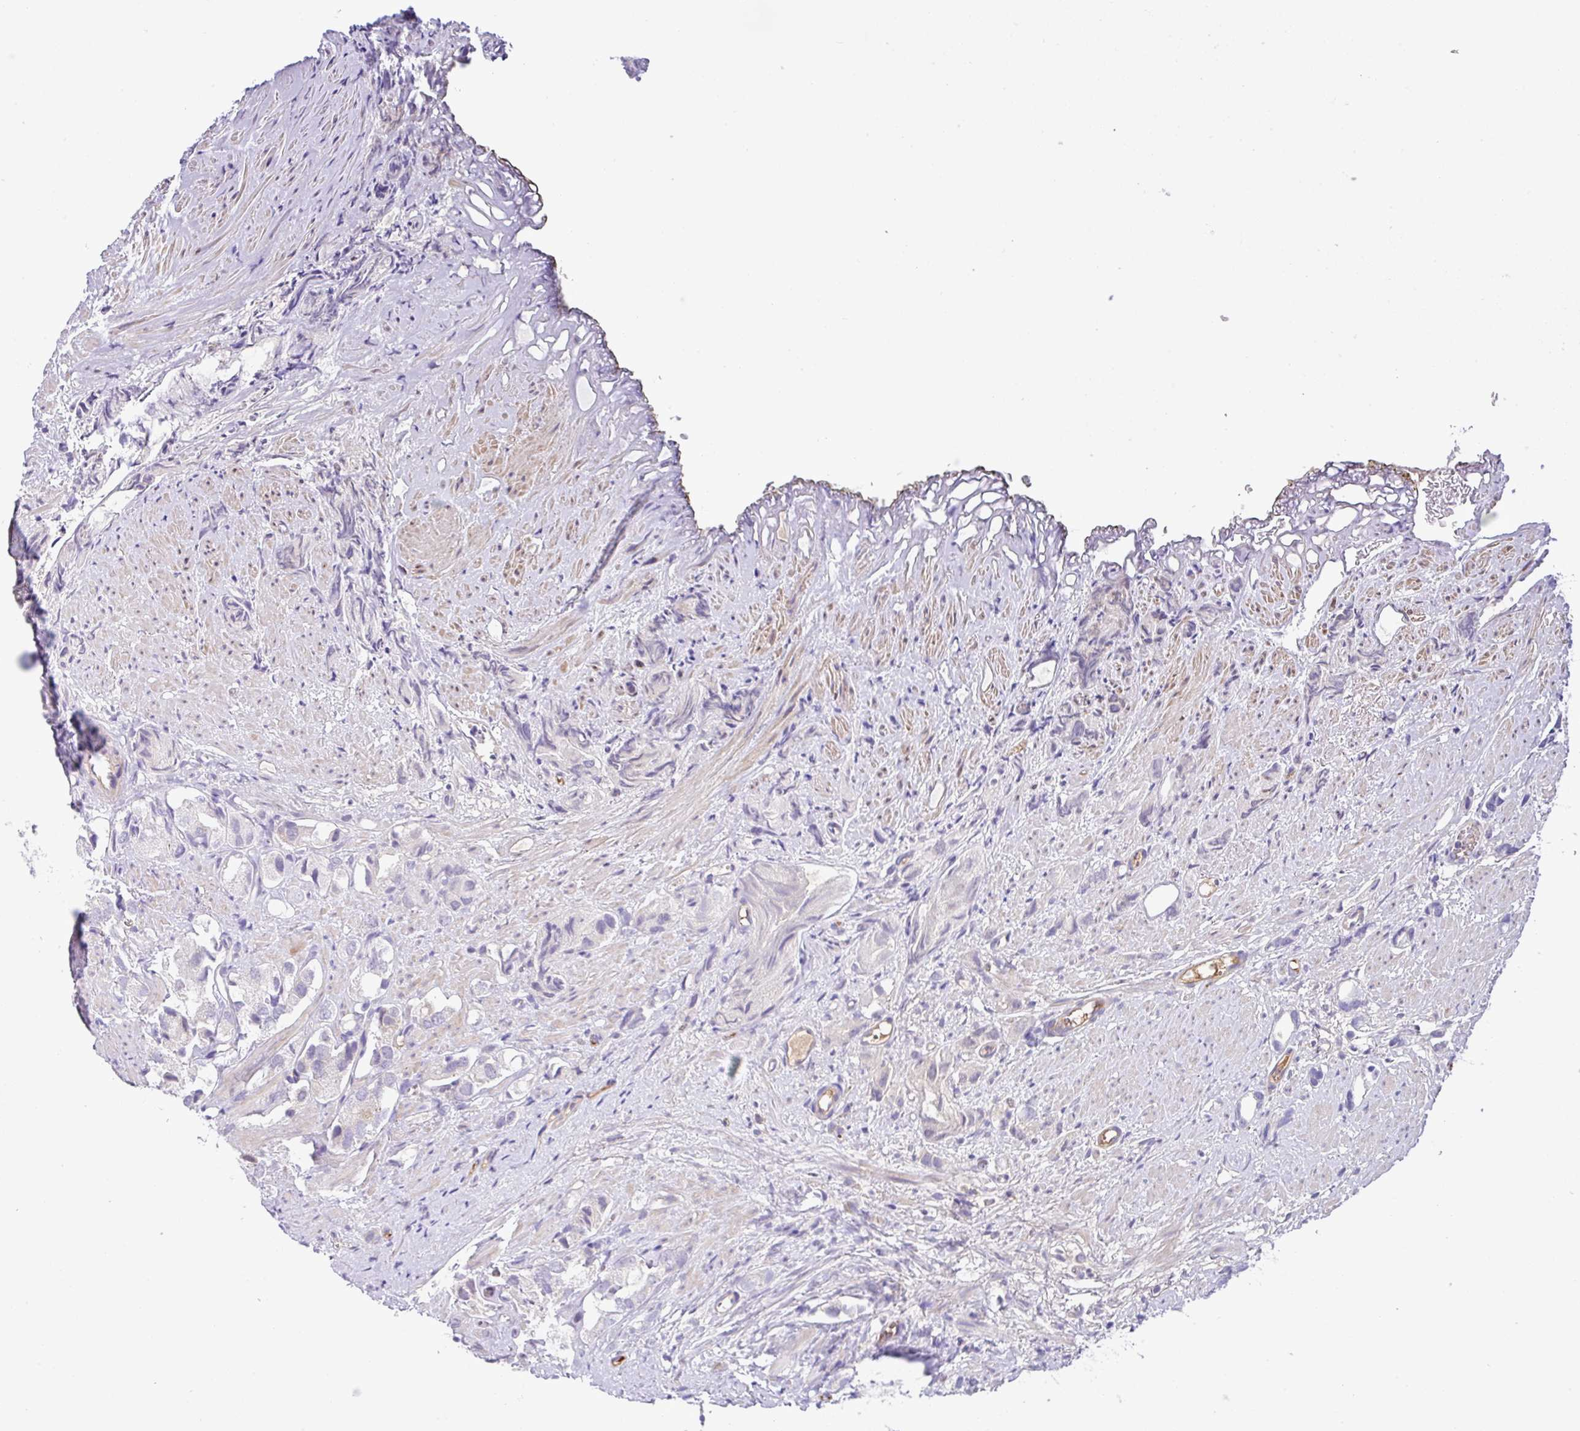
{"staining": {"intensity": "negative", "quantity": "none", "location": "none"}, "tissue": "prostate cancer", "cell_type": "Tumor cells", "image_type": "cancer", "snomed": [{"axis": "morphology", "description": "Adenocarcinoma, High grade"}, {"axis": "topography", "description": "Prostate"}], "caption": "This is an immunohistochemistry (IHC) histopathology image of human prostate cancer (adenocarcinoma (high-grade)). There is no expression in tumor cells.", "gene": "DNAL1", "patient": {"sex": "male", "age": 82}}